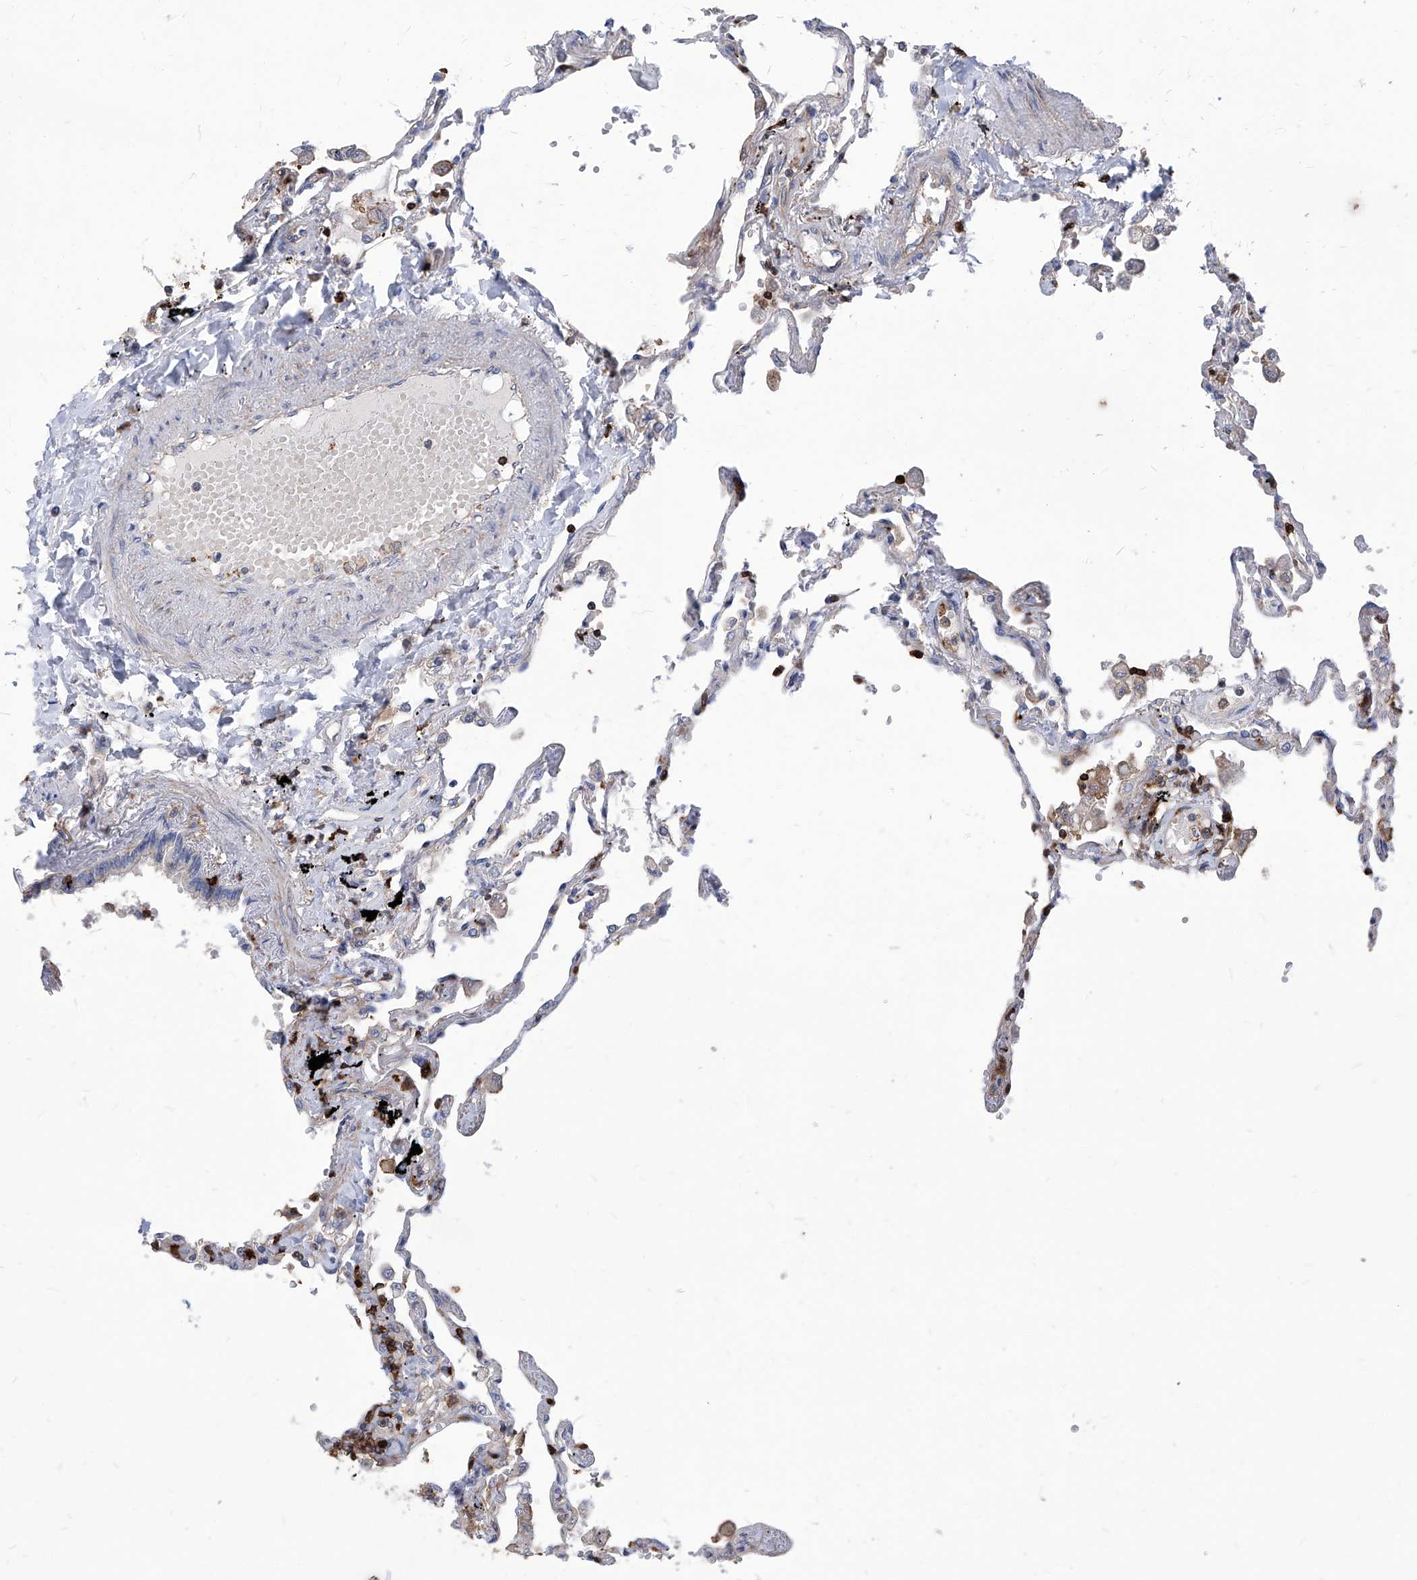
{"staining": {"intensity": "negative", "quantity": "none", "location": "none"}, "tissue": "lung", "cell_type": "Alveolar cells", "image_type": "normal", "snomed": [{"axis": "morphology", "description": "Normal tissue, NOS"}, {"axis": "topography", "description": "Lung"}], "caption": "A high-resolution micrograph shows immunohistochemistry (IHC) staining of unremarkable lung, which exhibits no significant positivity in alveolar cells.", "gene": "ABRACL", "patient": {"sex": "female", "age": 67}}